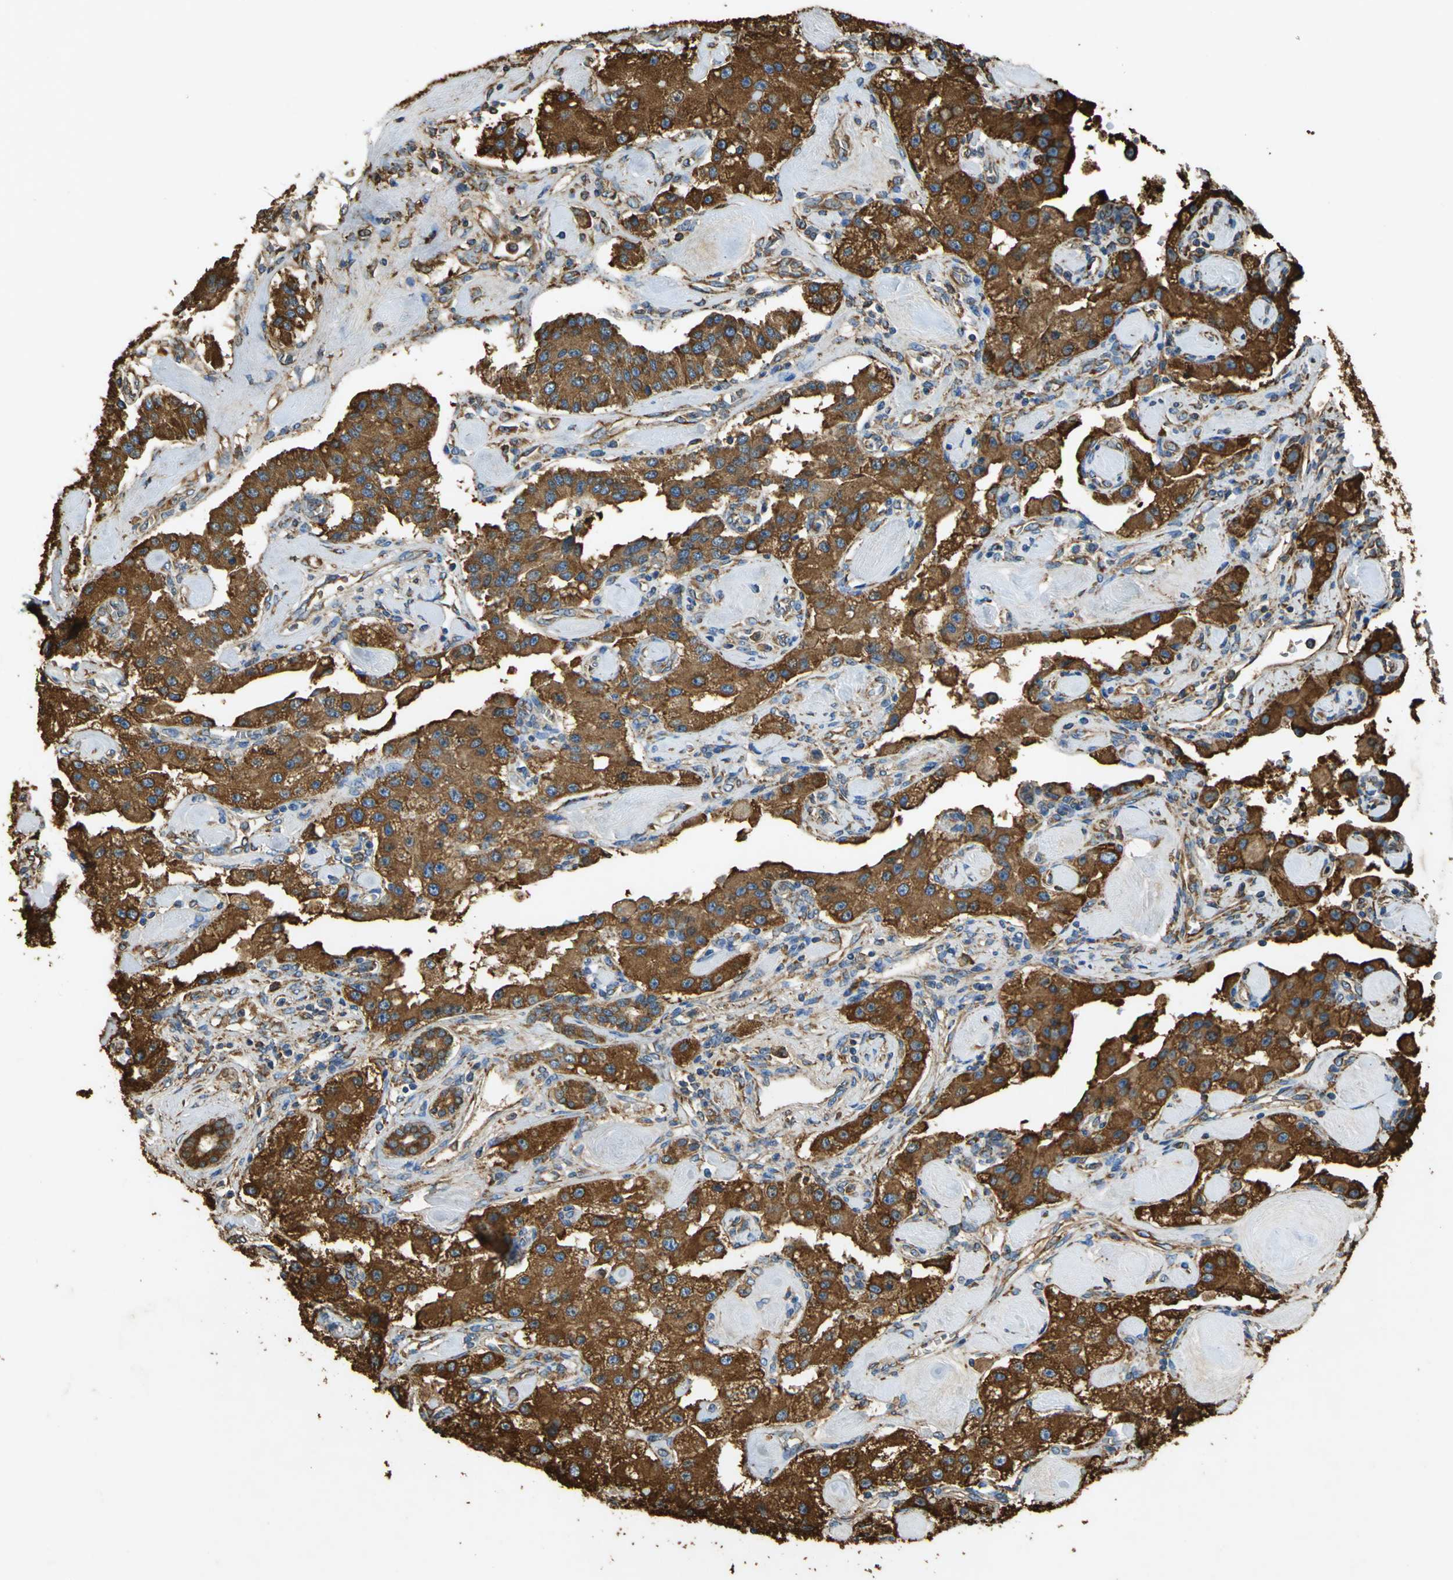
{"staining": {"intensity": "strong", "quantity": ">75%", "location": "cytoplasmic/membranous"}, "tissue": "carcinoid", "cell_type": "Tumor cells", "image_type": "cancer", "snomed": [{"axis": "morphology", "description": "Carcinoid, malignant, NOS"}, {"axis": "topography", "description": "Pancreas"}], "caption": "Carcinoid was stained to show a protein in brown. There is high levels of strong cytoplasmic/membranous positivity in approximately >75% of tumor cells. The staining was performed using DAB to visualize the protein expression in brown, while the nuclei were stained in blue with hematoxylin (Magnification: 20x).", "gene": "HSP90B1", "patient": {"sex": "male", "age": 41}}